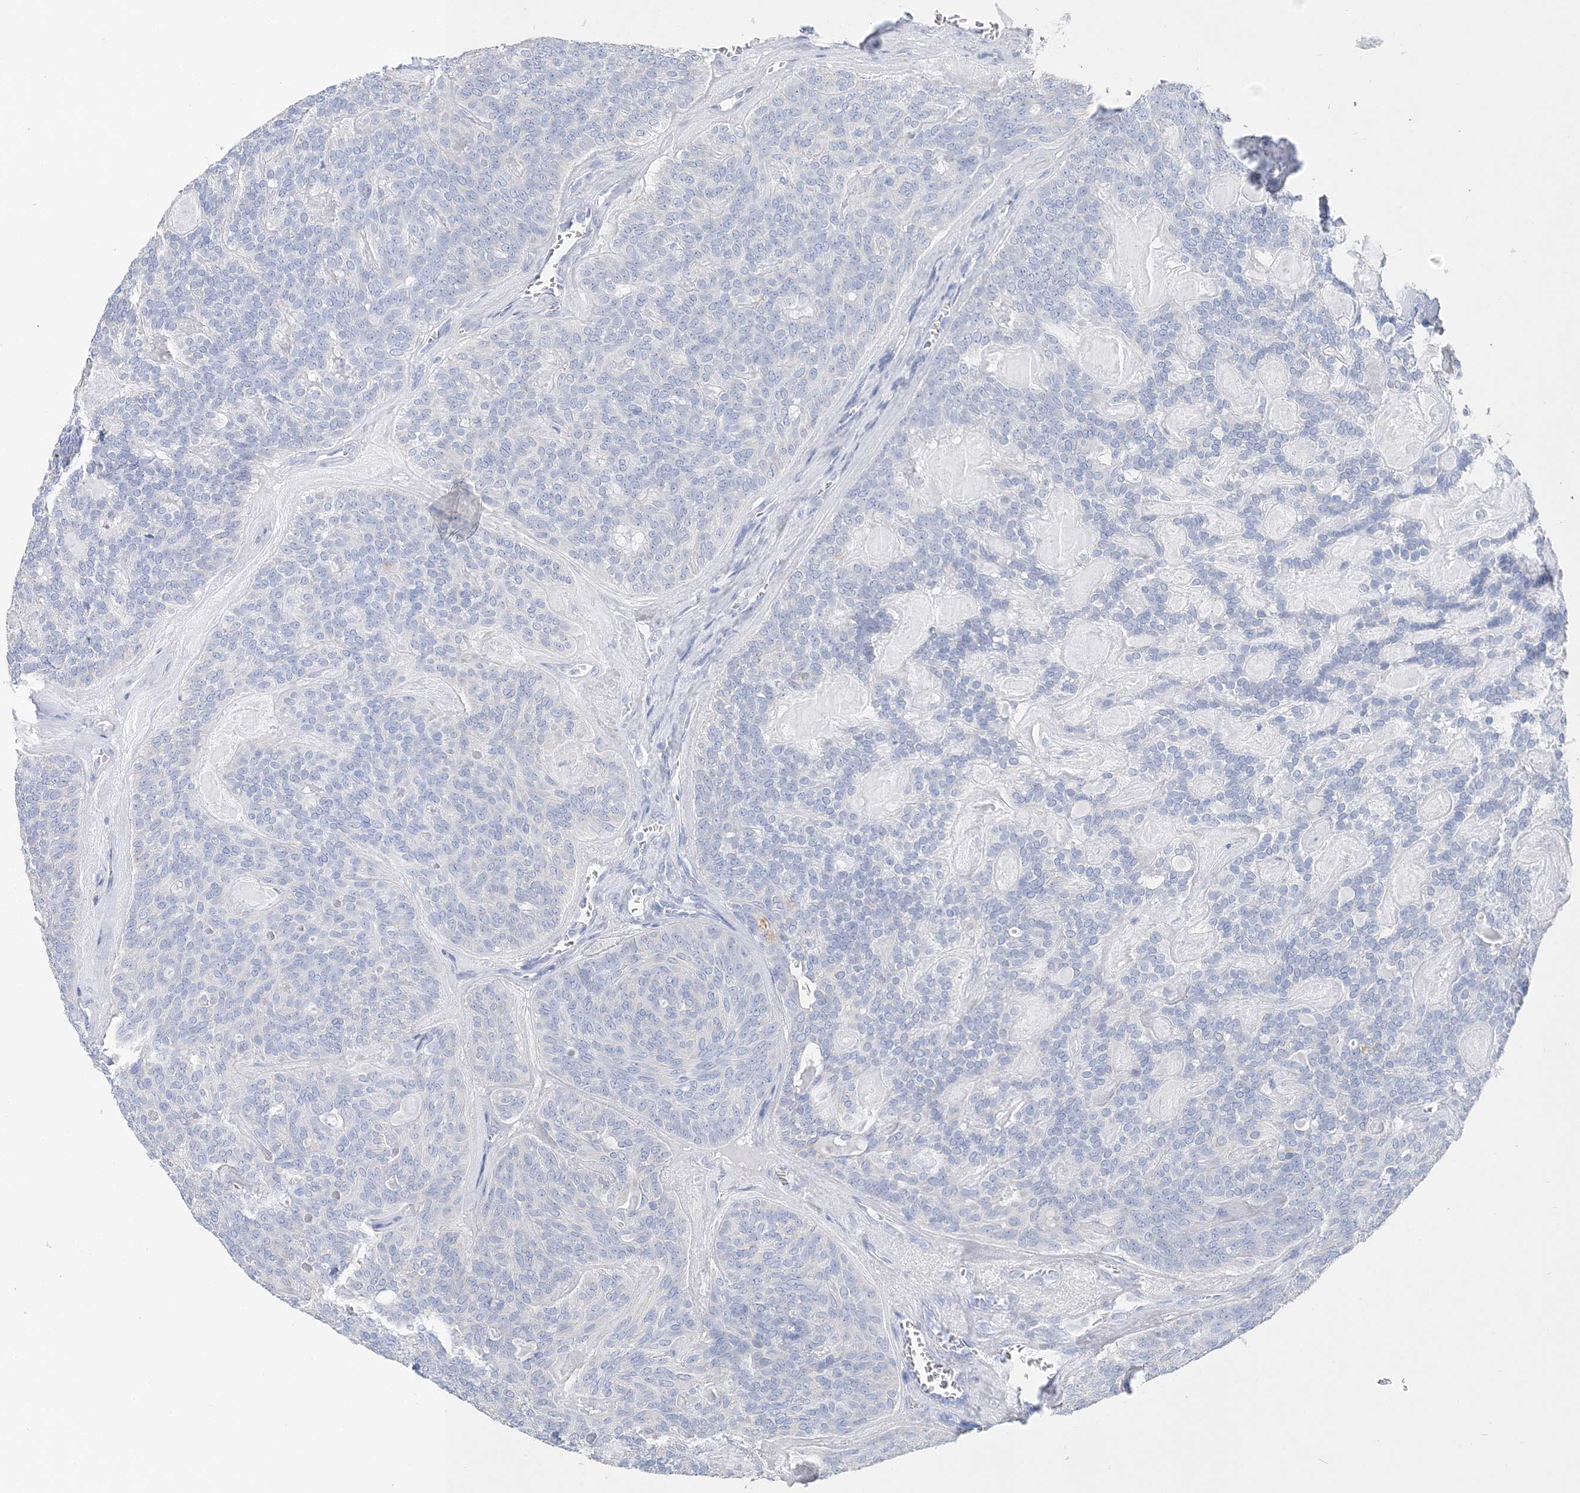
{"staining": {"intensity": "negative", "quantity": "none", "location": "none"}, "tissue": "head and neck cancer", "cell_type": "Tumor cells", "image_type": "cancer", "snomed": [{"axis": "morphology", "description": "Adenocarcinoma, NOS"}, {"axis": "topography", "description": "Head-Neck"}], "caption": "Tumor cells show no significant expression in head and neck cancer (adenocarcinoma).", "gene": "TSPYL6", "patient": {"sex": "male", "age": 66}}